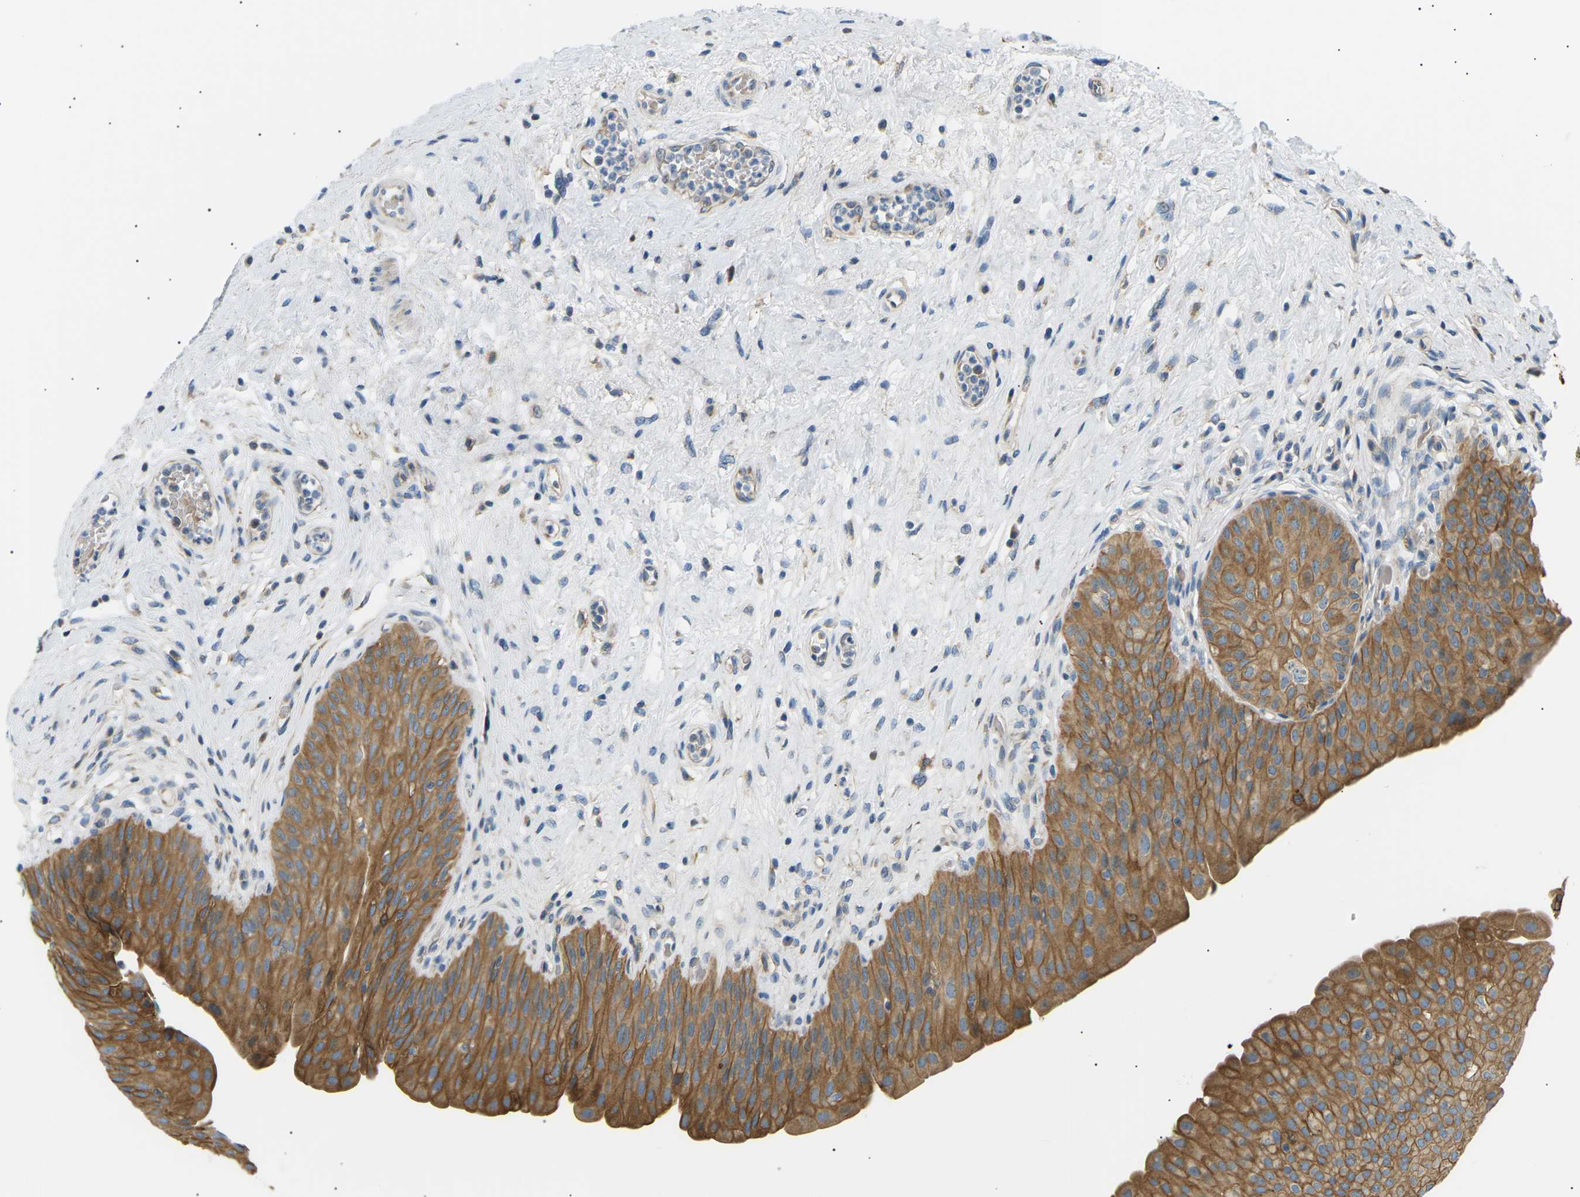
{"staining": {"intensity": "moderate", "quantity": ">75%", "location": "cytoplasmic/membranous"}, "tissue": "urinary bladder", "cell_type": "Urothelial cells", "image_type": "normal", "snomed": [{"axis": "morphology", "description": "Normal tissue, NOS"}, {"axis": "topography", "description": "Urinary bladder"}], "caption": "Immunohistochemistry (IHC) (DAB (3,3'-diaminobenzidine)) staining of normal urinary bladder exhibits moderate cytoplasmic/membranous protein staining in approximately >75% of urothelial cells.", "gene": "TBC1D8", "patient": {"sex": "male", "age": 46}}